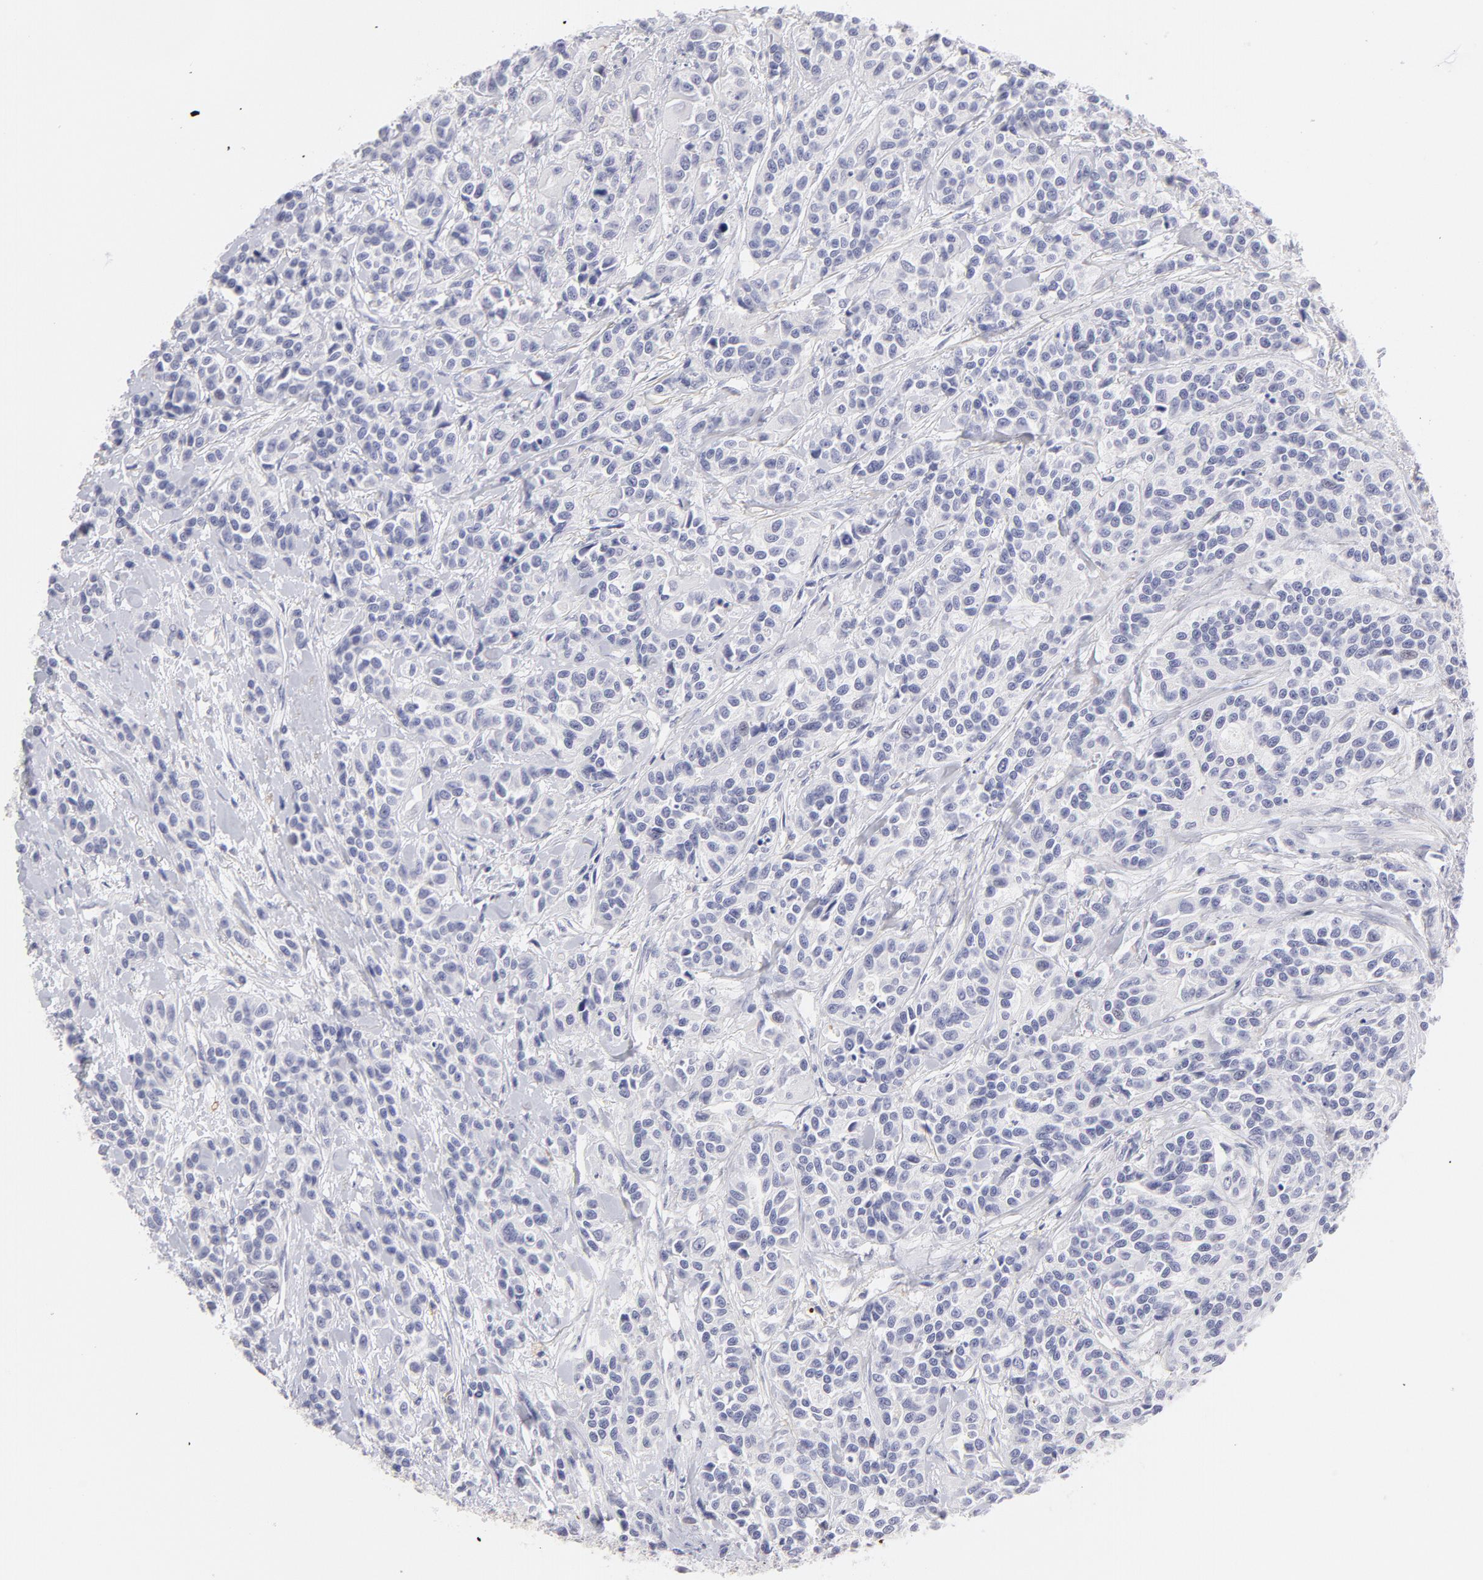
{"staining": {"intensity": "negative", "quantity": "none", "location": "none"}, "tissue": "urothelial cancer", "cell_type": "Tumor cells", "image_type": "cancer", "snomed": [{"axis": "morphology", "description": "Urothelial carcinoma, High grade"}, {"axis": "topography", "description": "Urinary bladder"}], "caption": "A micrograph of urothelial carcinoma (high-grade) stained for a protein reveals no brown staining in tumor cells. Brightfield microscopy of immunohistochemistry (IHC) stained with DAB (brown) and hematoxylin (blue), captured at high magnification.", "gene": "LTB4R", "patient": {"sex": "female", "age": 81}}